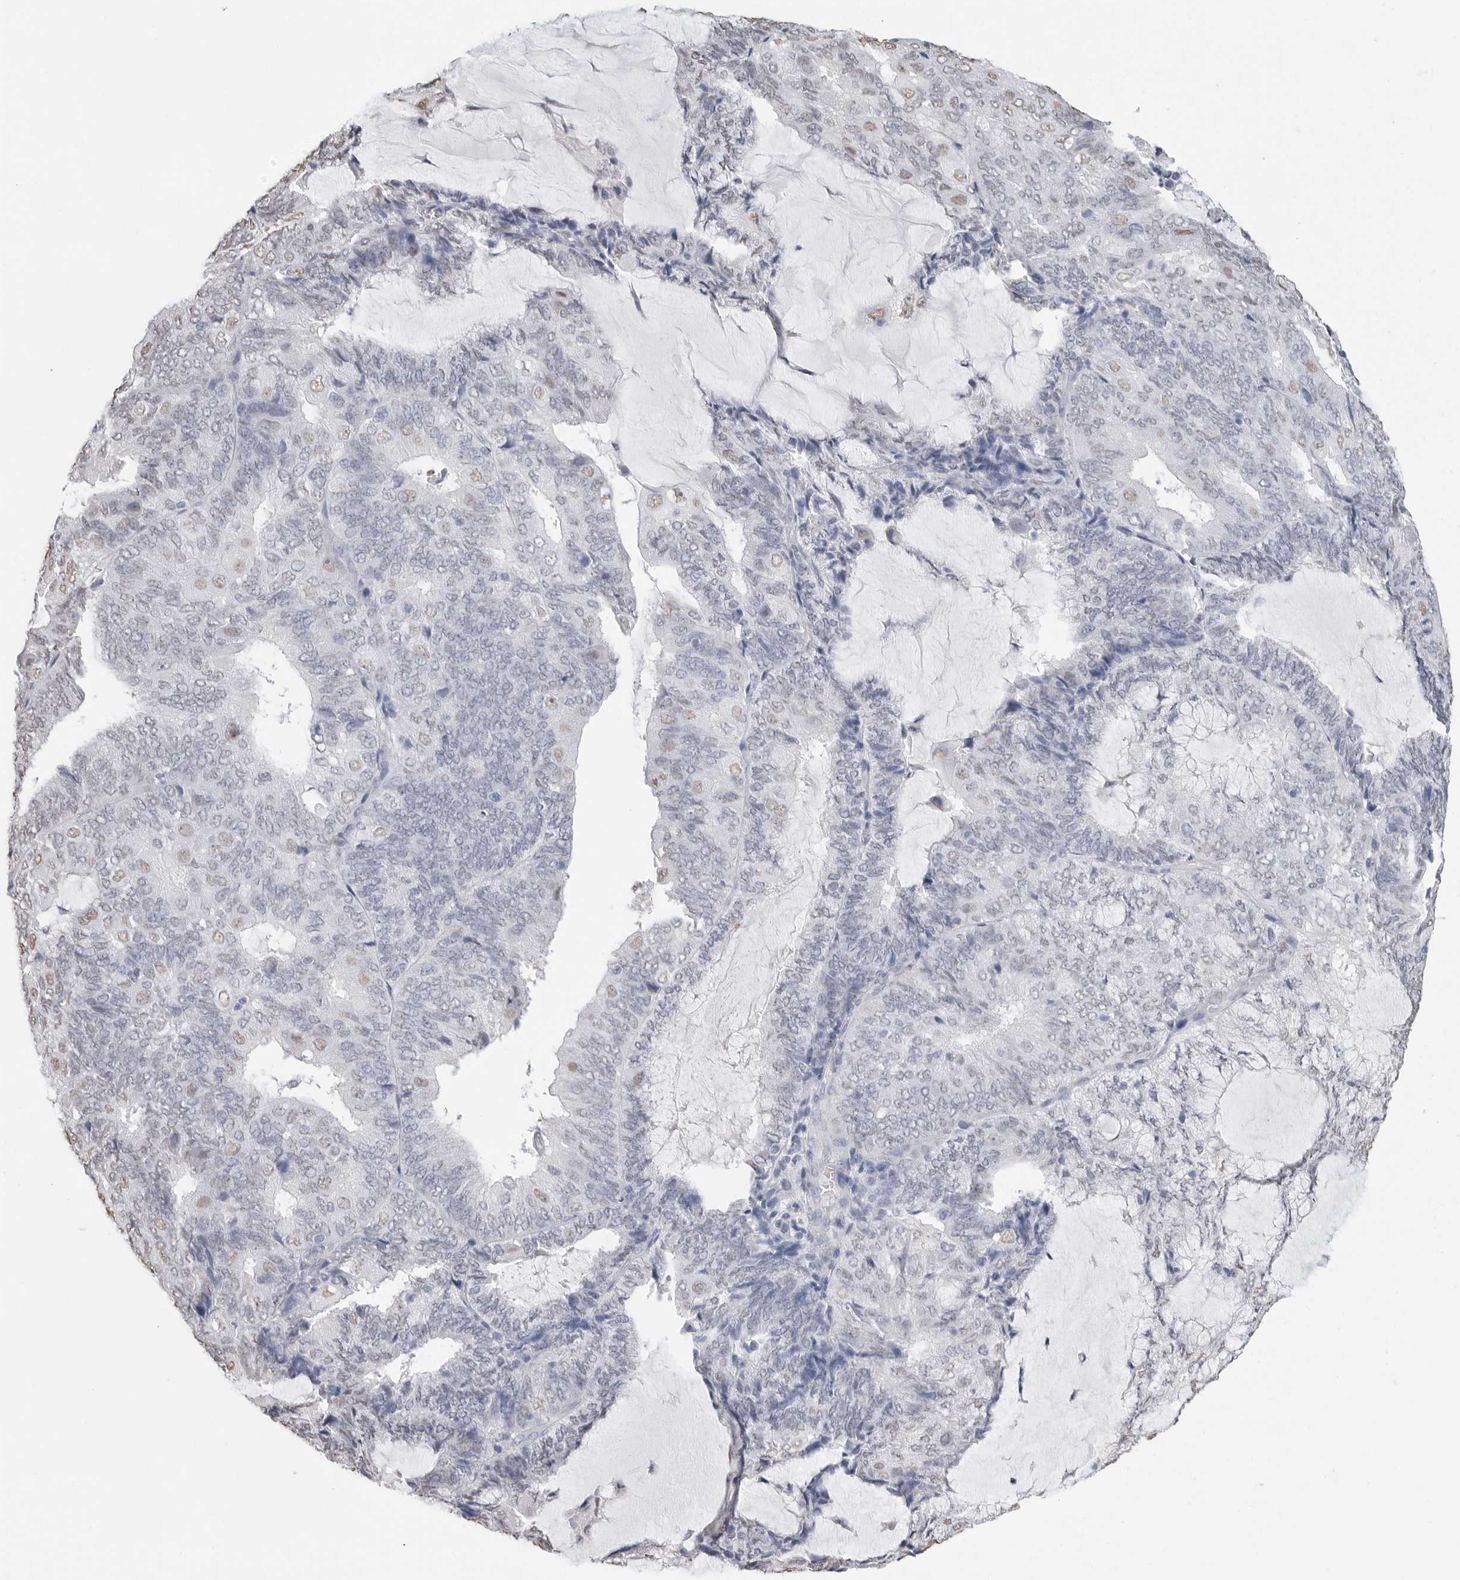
{"staining": {"intensity": "weak", "quantity": "25%-75%", "location": "nuclear"}, "tissue": "endometrial cancer", "cell_type": "Tumor cells", "image_type": "cancer", "snomed": [{"axis": "morphology", "description": "Adenocarcinoma, NOS"}, {"axis": "topography", "description": "Endometrium"}], "caption": "Immunohistochemical staining of adenocarcinoma (endometrial) demonstrates weak nuclear protein positivity in about 25%-75% of tumor cells.", "gene": "ARHGEF10", "patient": {"sex": "female", "age": 81}}